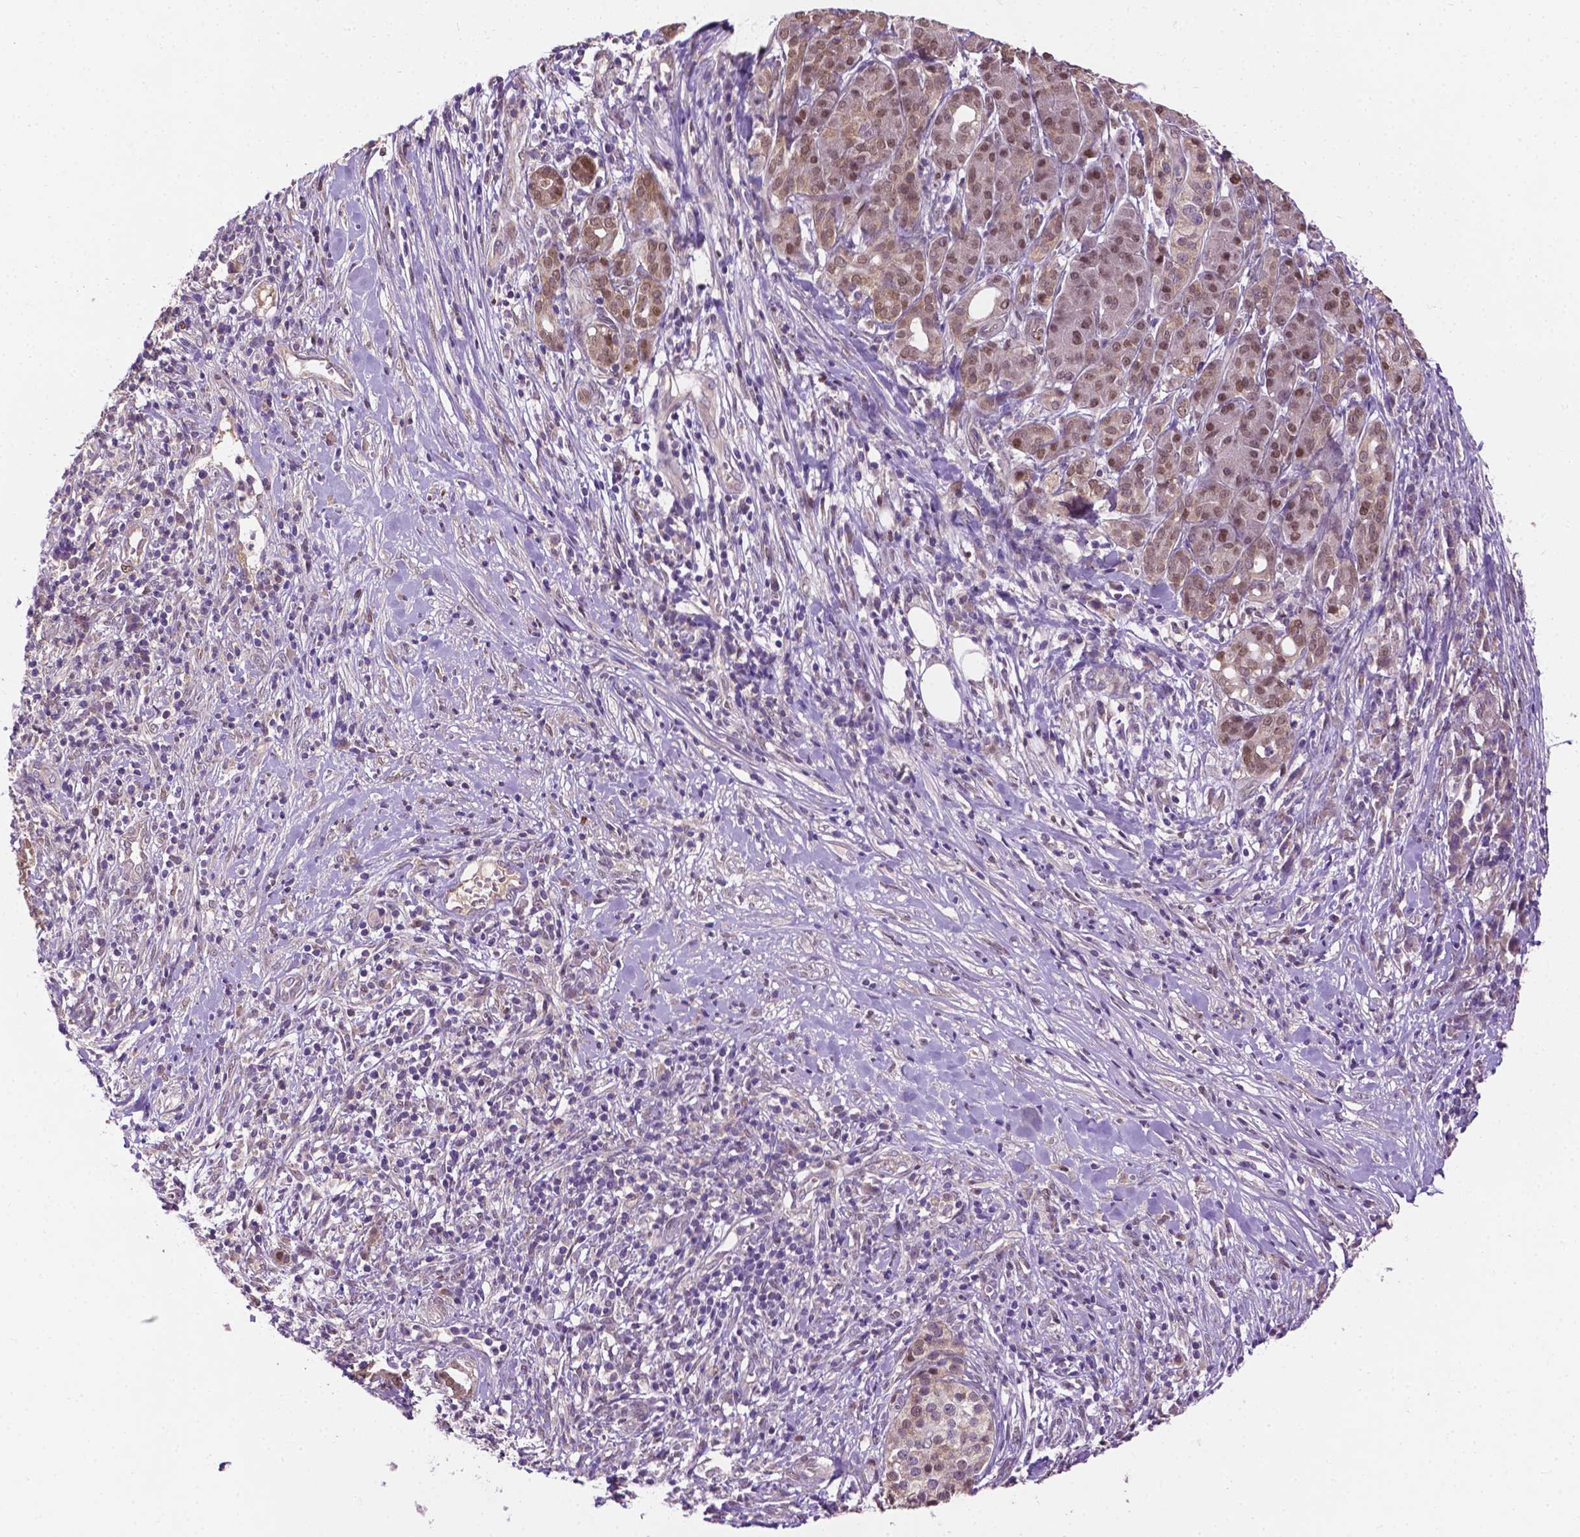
{"staining": {"intensity": "weak", "quantity": ">75%", "location": "nuclear"}, "tissue": "pancreatic cancer", "cell_type": "Tumor cells", "image_type": "cancer", "snomed": [{"axis": "morphology", "description": "Adenocarcinoma, NOS"}, {"axis": "topography", "description": "Pancreas"}], "caption": "DAB immunohistochemical staining of human adenocarcinoma (pancreatic) displays weak nuclear protein positivity in approximately >75% of tumor cells. The protein of interest is stained brown, and the nuclei are stained in blue (DAB (3,3'-diaminobenzidine) IHC with brightfield microscopy, high magnification).", "gene": "IRF6", "patient": {"sex": "male", "age": 61}}